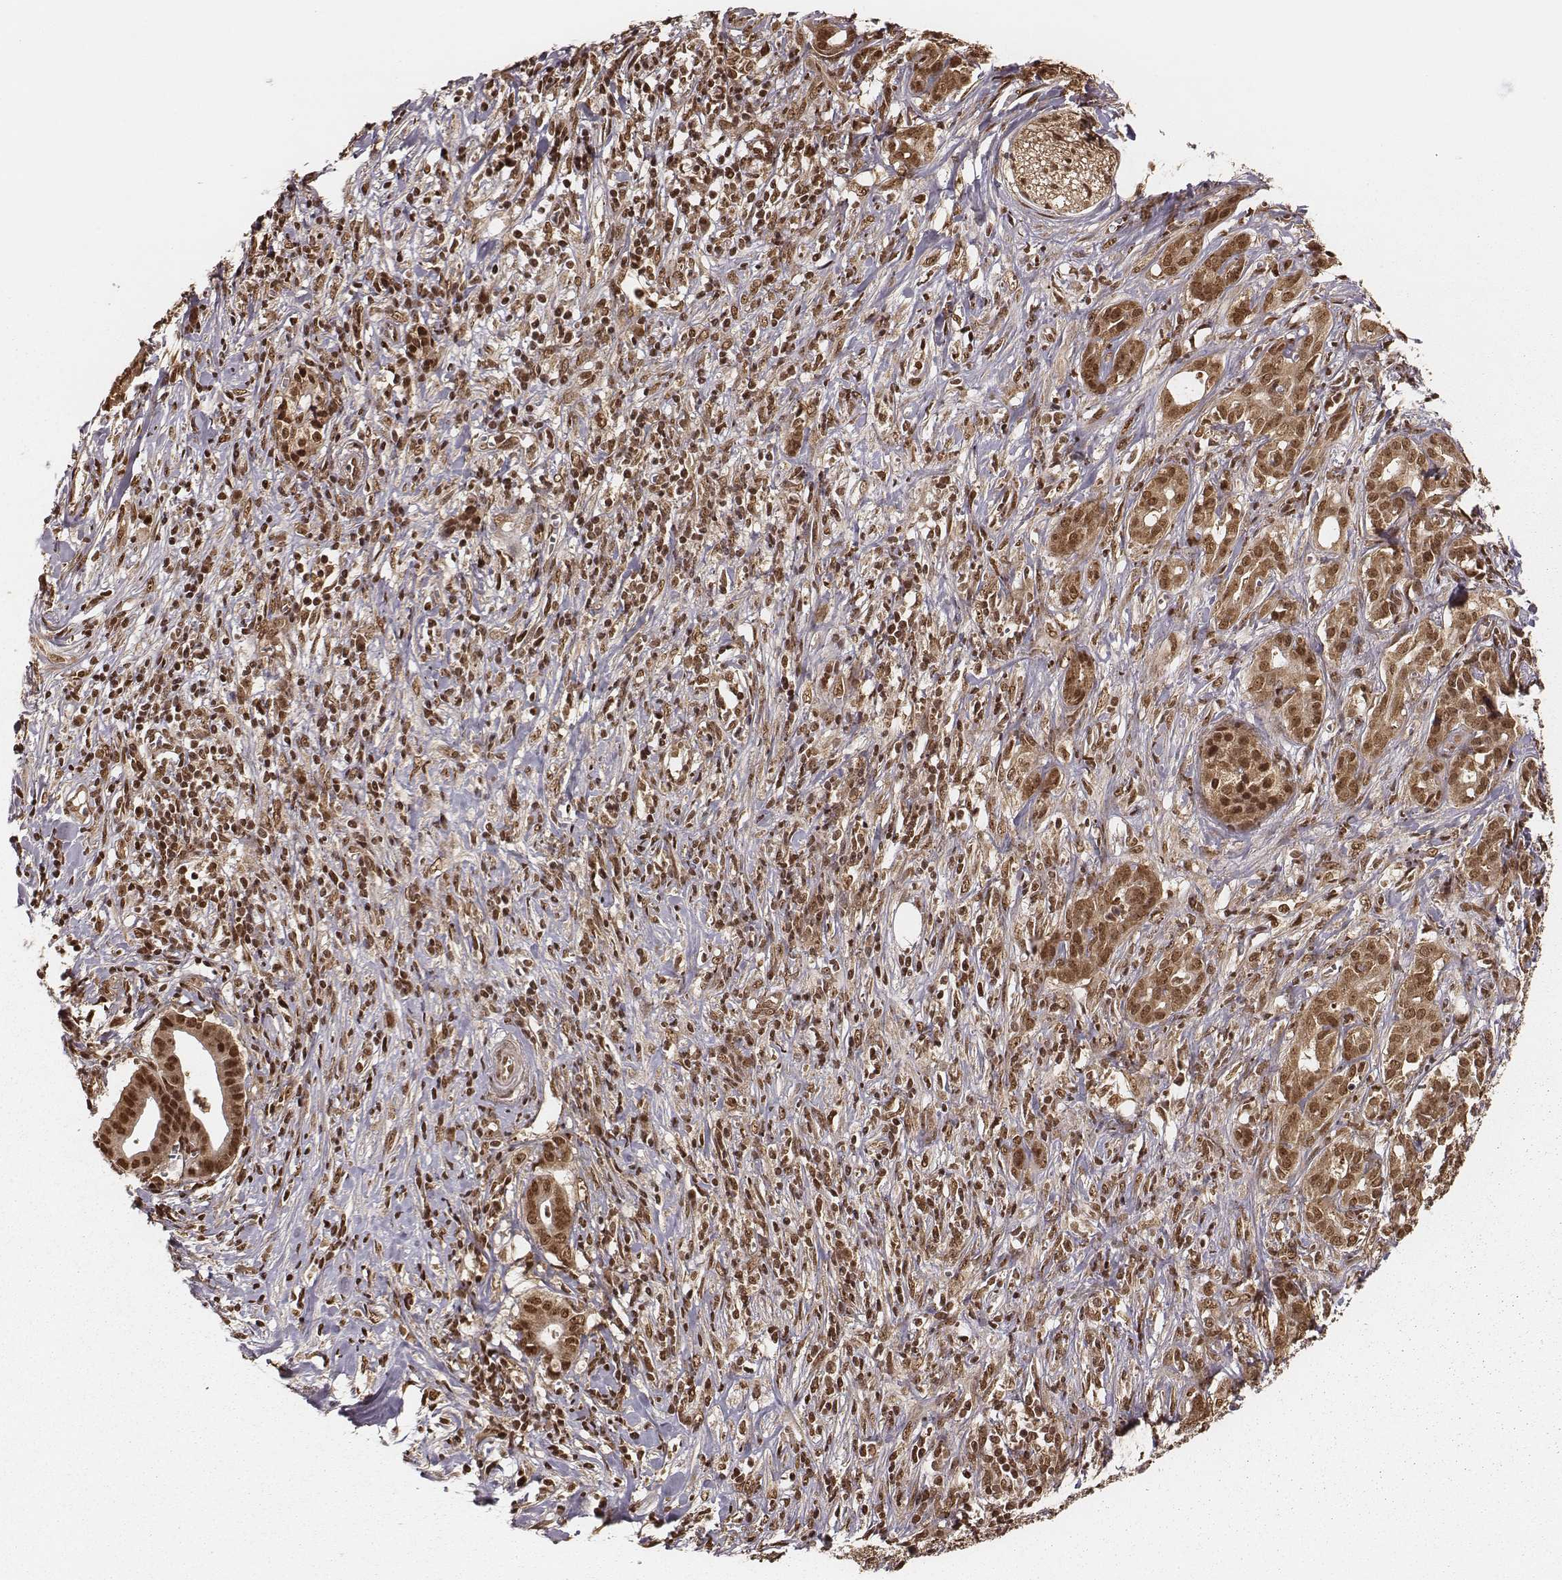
{"staining": {"intensity": "moderate", "quantity": ">75%", "location": "cytoplasmic/membranous"}, "tissue": "pancreatic cancer", "cell_type": "Tumor cells", "image_type": "cancer", "snomed": [{"axis": "morphology", "description": "Adenocarcinoma, NOS"}, {"axis": "topography", "description": "Pancreas"}], "caption": "Protein staining of adenocarcinoma (pancreatic) tissue exhibits moderate cytoplasmic/membranous expression in approximately >75% of tumor cells.", "gene": "NFX1", "patient": {"sex": "male", "age": 61}}